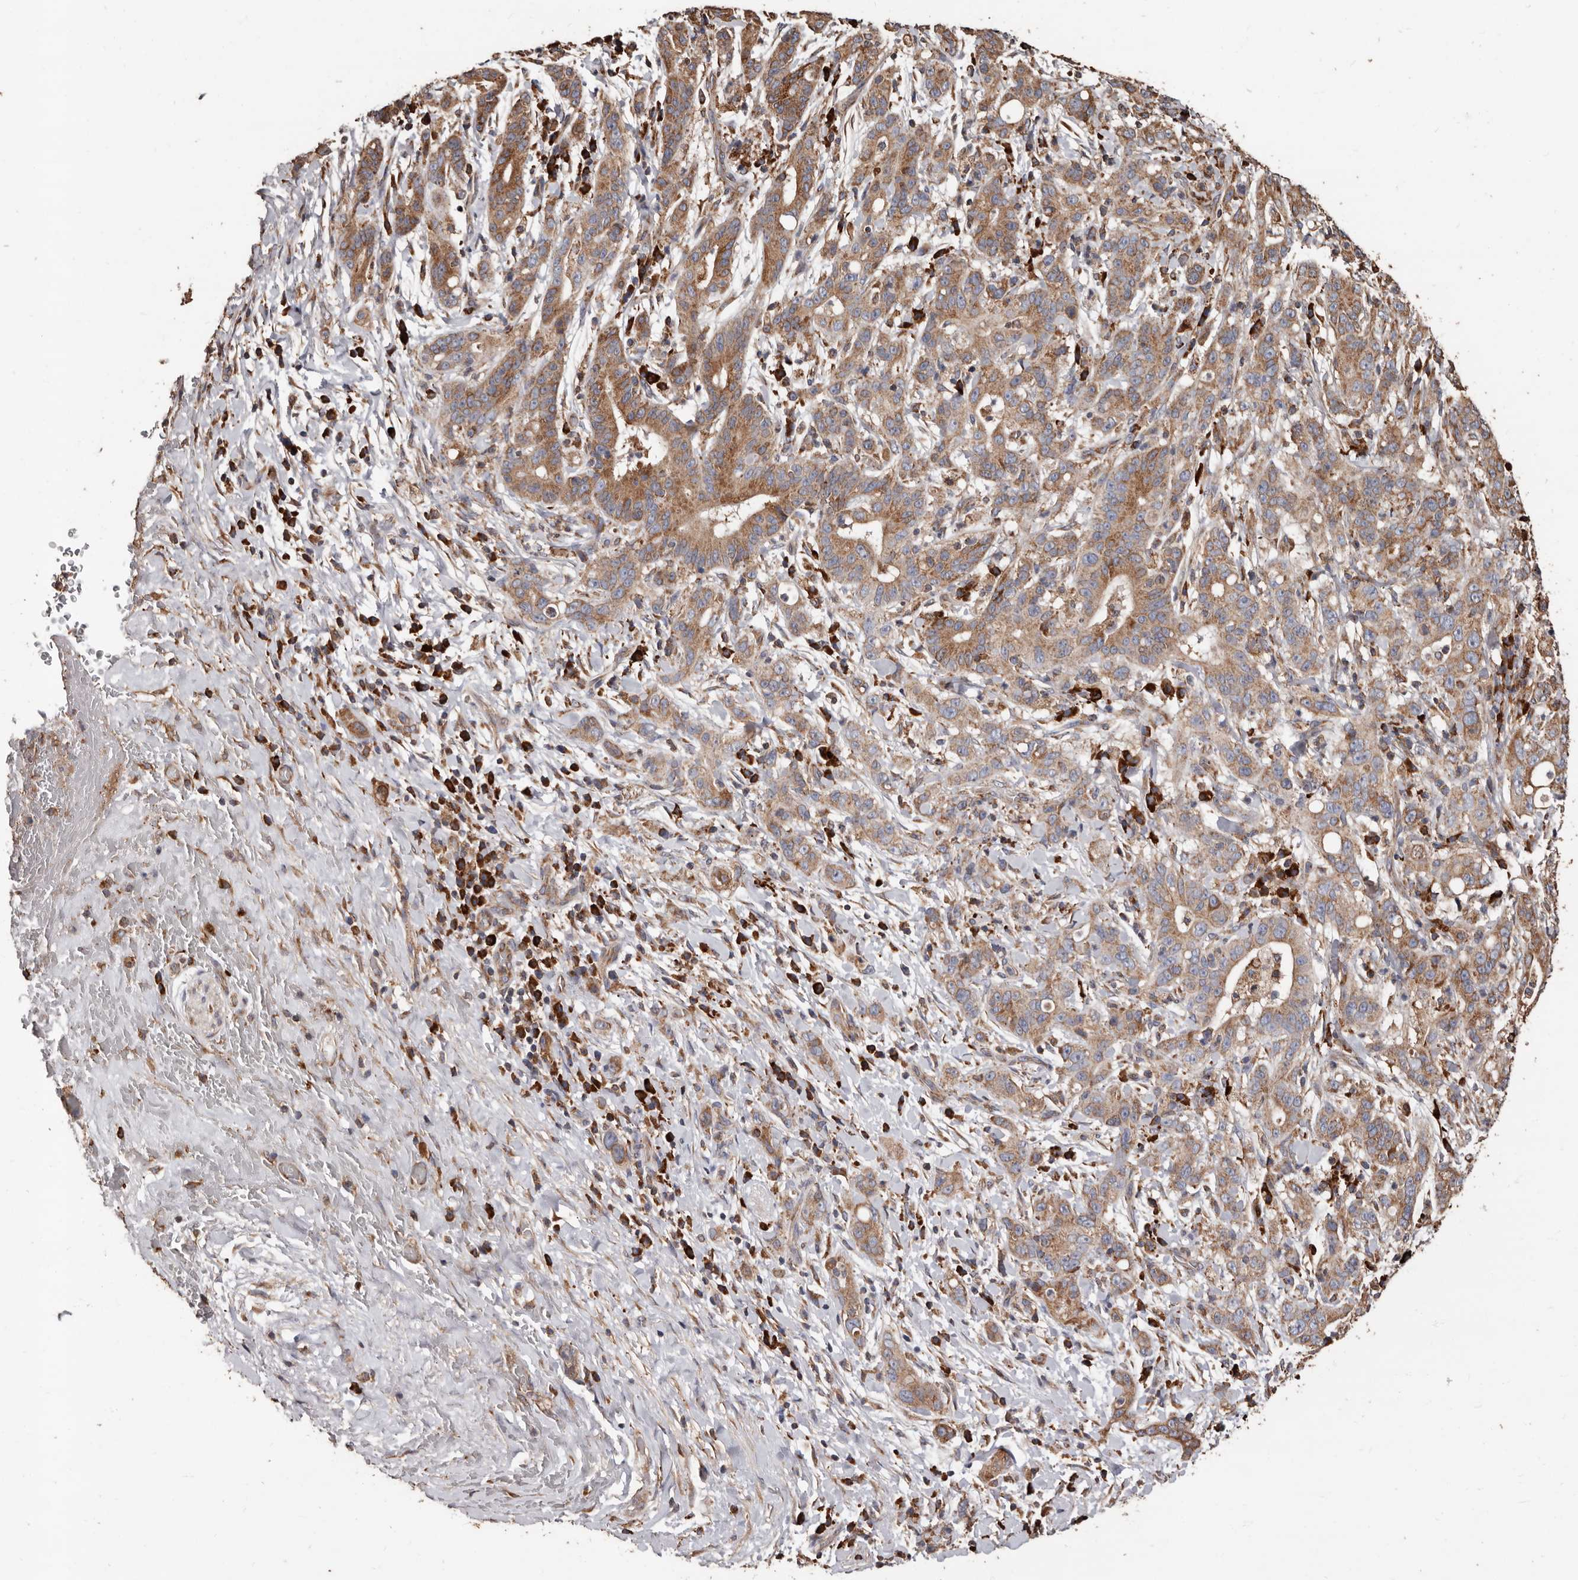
{"staining": {"intensity": "moderate", "quantity": ">75%", "location": "cytoplasmic/membranous"}, "tissue": "liver cancer", "cell_type": "Tumor cells", "image_type": "cancer", "snomed": [{"axis": "morphology", "description": "Cholangiocarcinoma"}, {"axis": "topography", "description": "Liver"}], "caption": "Human liver cancer stained with a protein marker reveals moderate staining in tumor cells.", "gene": "OSGIN2", "patient": {"sex": "female", "age": 38}}